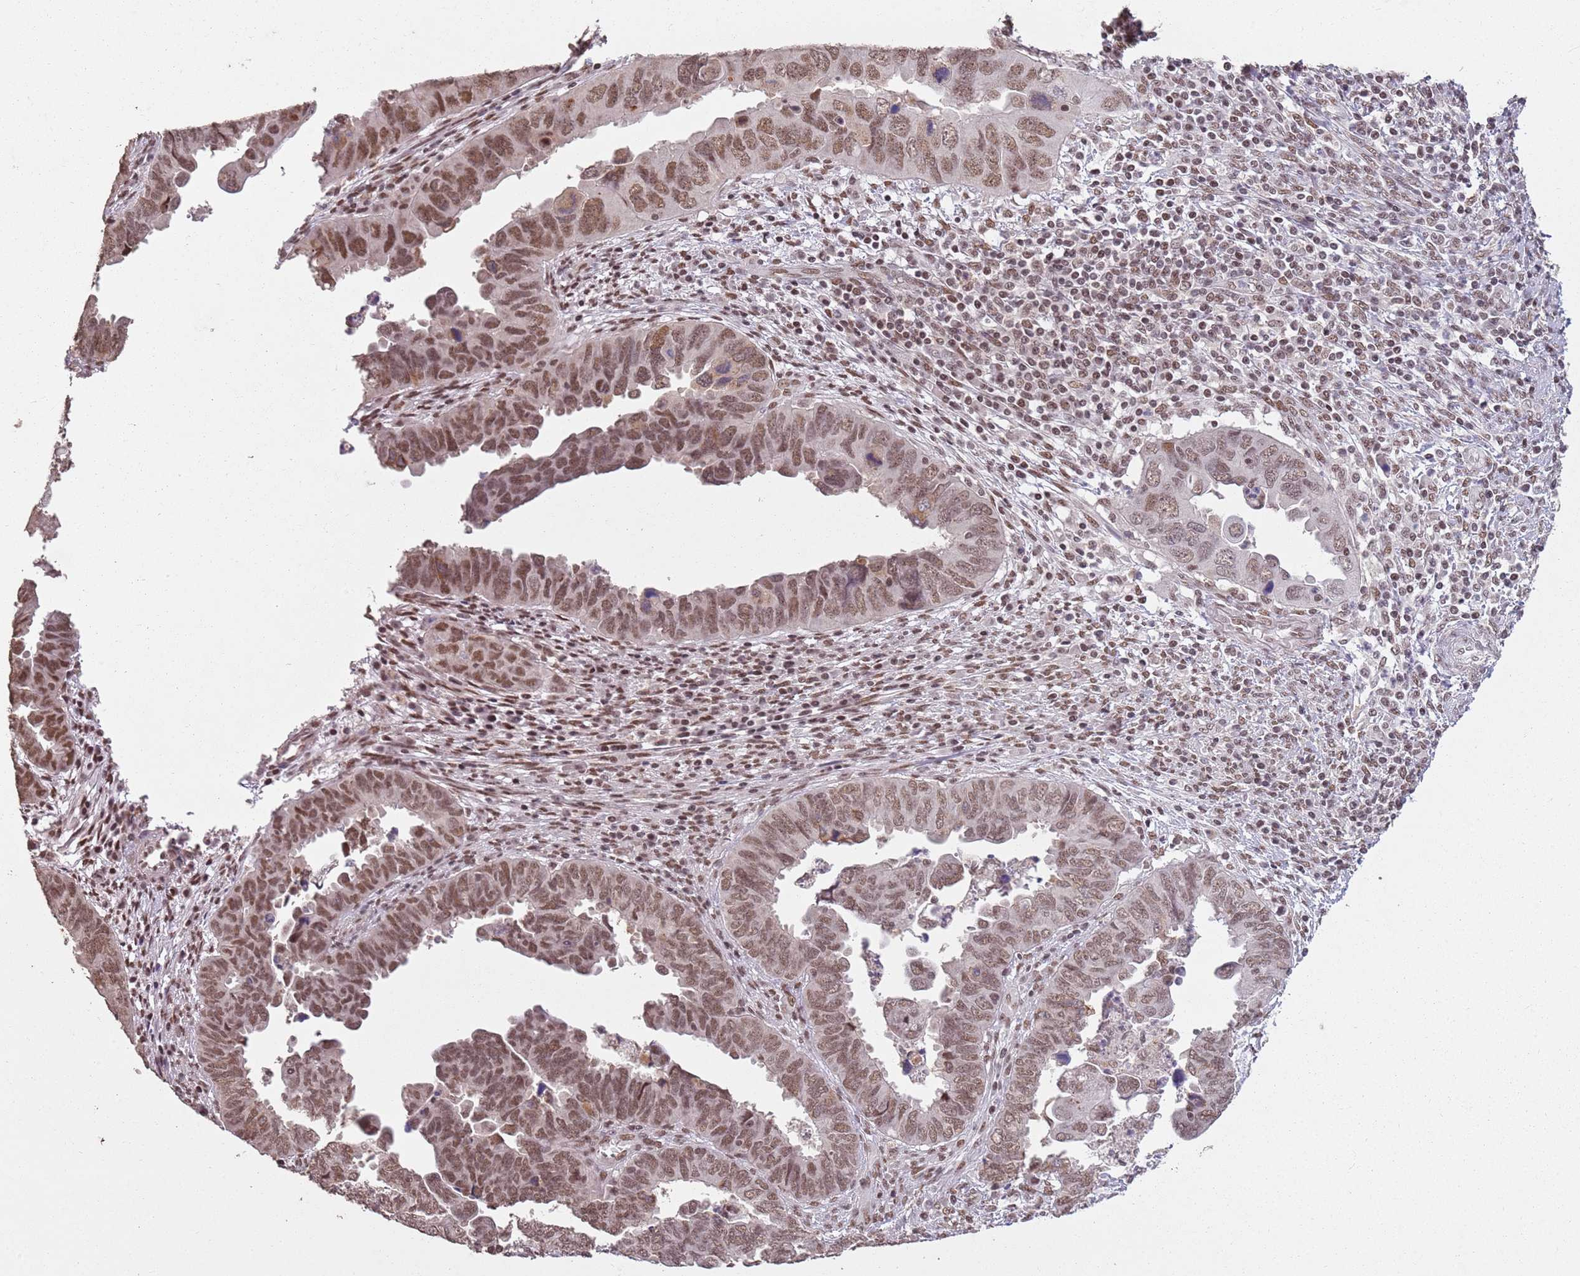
{"staining": {"intensity": "moderate", "quantity": ">75%", "location": "nuclear"}, "tissue": "endometrial cancer", "cell_type": "Tumor cells", "image_type": "cancer", "snomed": [{"axis": "morphology", "description": "Adenocarcinoma, NOS"}, {"axis": "topography", "description": "Endometrium"}], "caption": "Tumor cells demonstrate moderate nuclear positivity in approximately >75% of cells in endometrial adenocarcinoma. The protein of interest is shown in brown color, while the nuclei are stained blue.", "gene": "ARL14EP", "patient": {"sex": "female", "age": 79}}